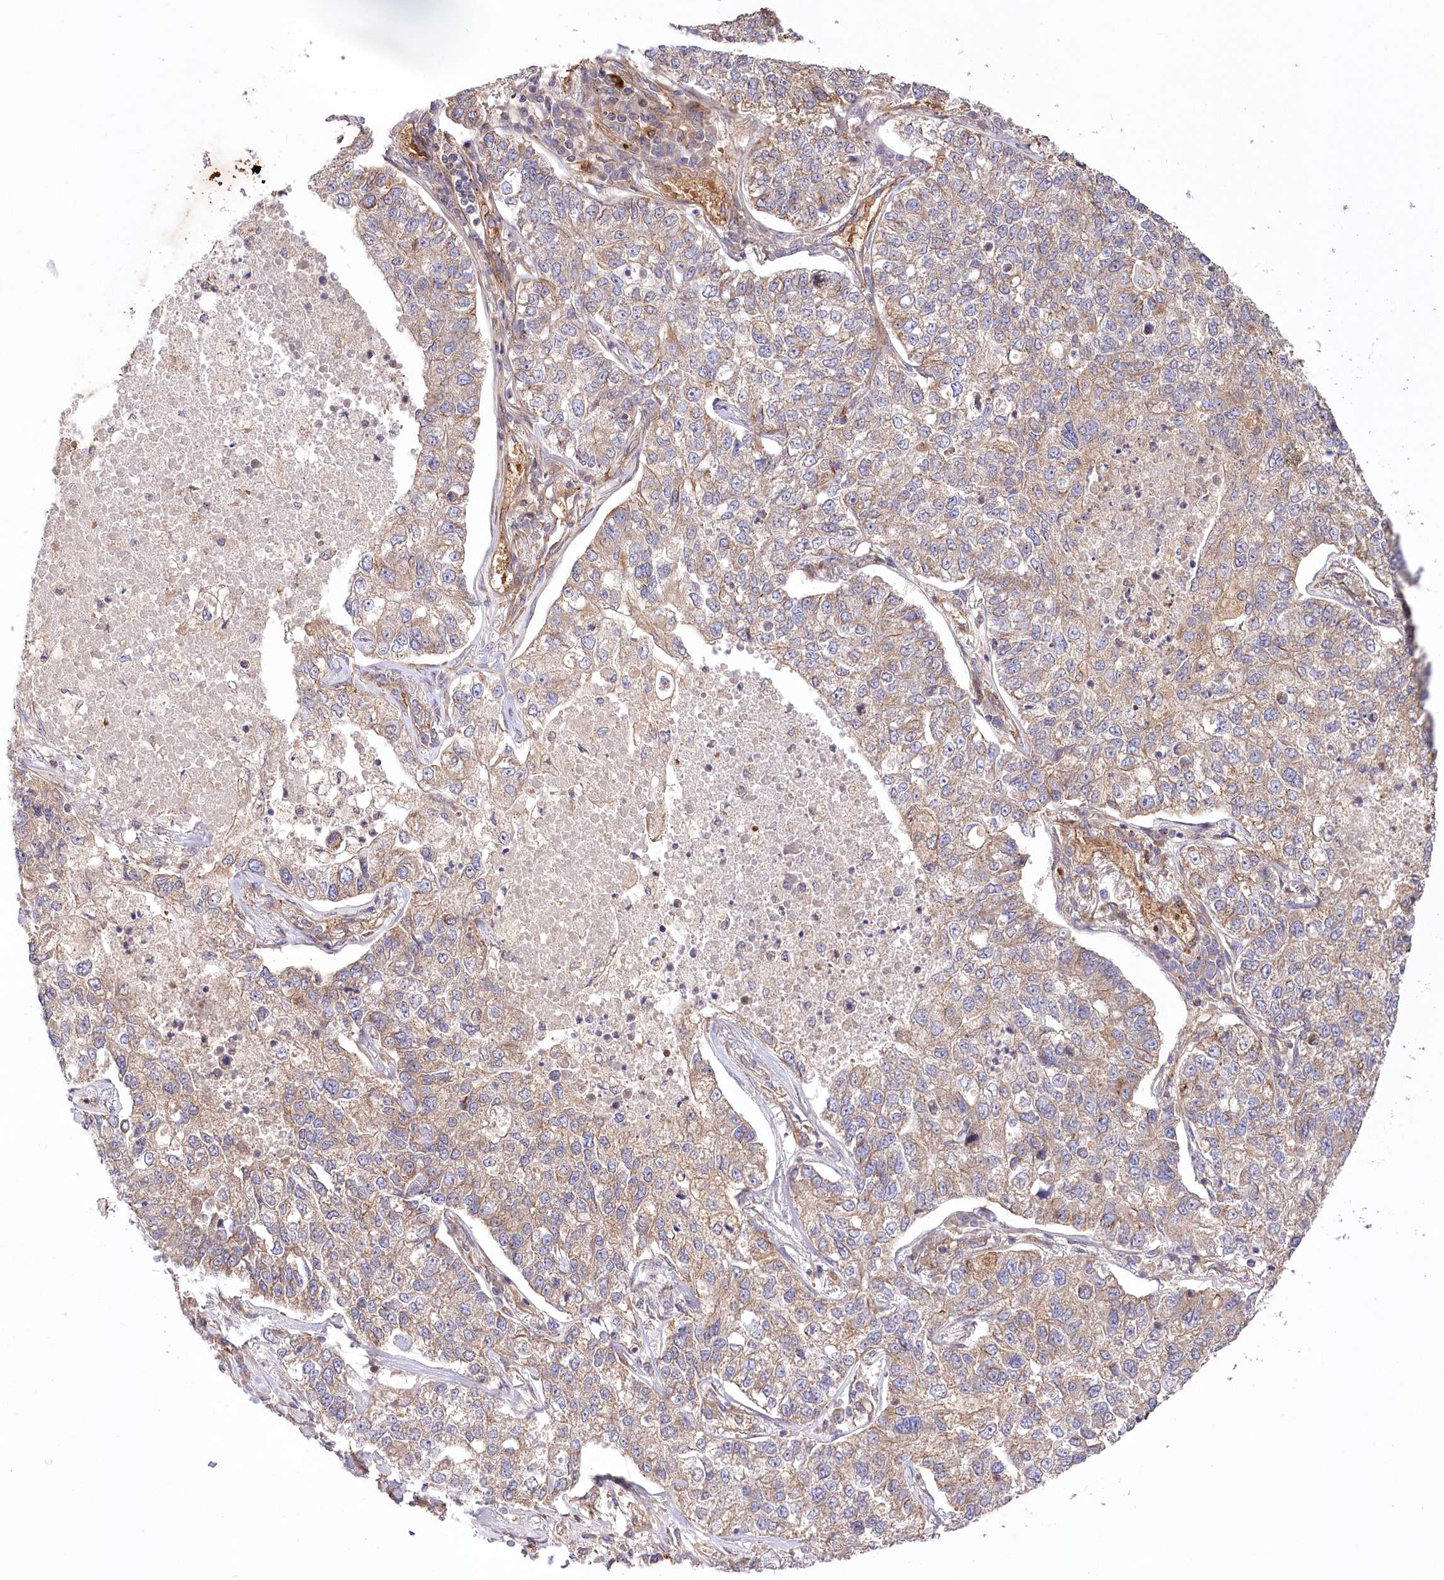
{"staining": {"intensity": "weak", "quantity": ">75%", "location": "cytoplasmic/membranous"}, "tissue": "lung cancer", "cell_type": "Tumor cells", "image_type": "cancer", "snomed": [{"axis": "morphology", "description": "Adenocarcinoma, NOS"}, {"axis": "topography", "description": "Lung"}], "caption": "Lung cancer stained for a protein (brown) reveals weak cytoplasmic/membranous positive positivity in approximately >75% of tumor cells.", "gene": "TRUB1", "patient": {"sex": "male", "age": 49}}